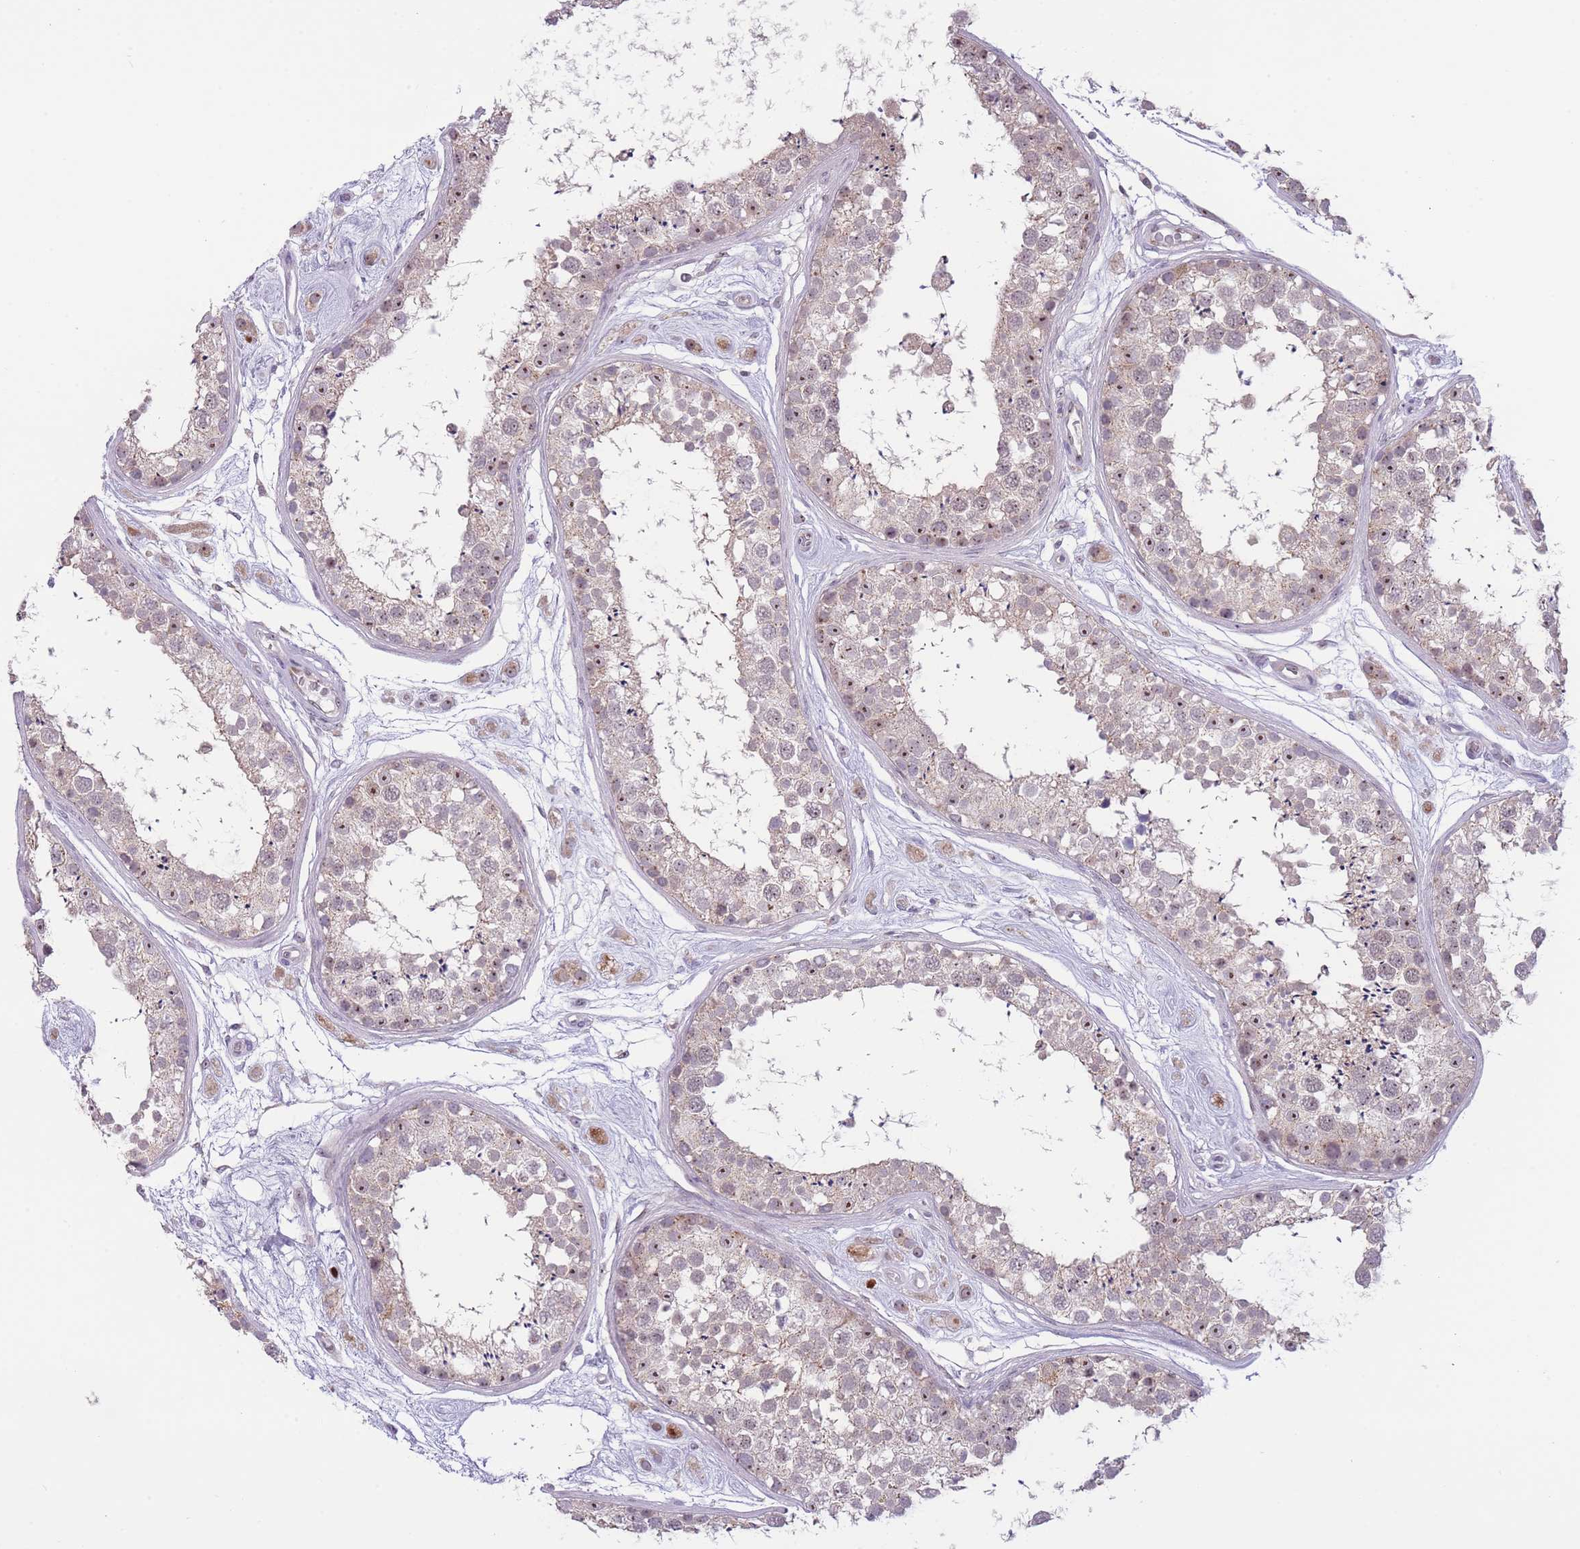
{"staining": {"intensity": "moderate", "quantity": "25%-75%", "location": "nuclear"}, "tissue": "testis", "cell_type": "Cells in seminiferous ducts", "image_type": "normal", "snomed": [{"axis": "morphology", "description": "Normal tissue, NOS"}, {"axis": "topography", "description": "Testis"}], "caption": "The histopathology image shows immunohistochemical staining of normal testis. There is moderate nuclear expression is present in approximately 25%-75% of cells in seminiferous ducts. The staining was performed using DAB to visualize the protein expression in brown, while the nuclei were stained in blue with hematoxylin (Magnification: 20x).", "gene": "MCIDAS", "patient": {"sex": "male", "age": 25}}